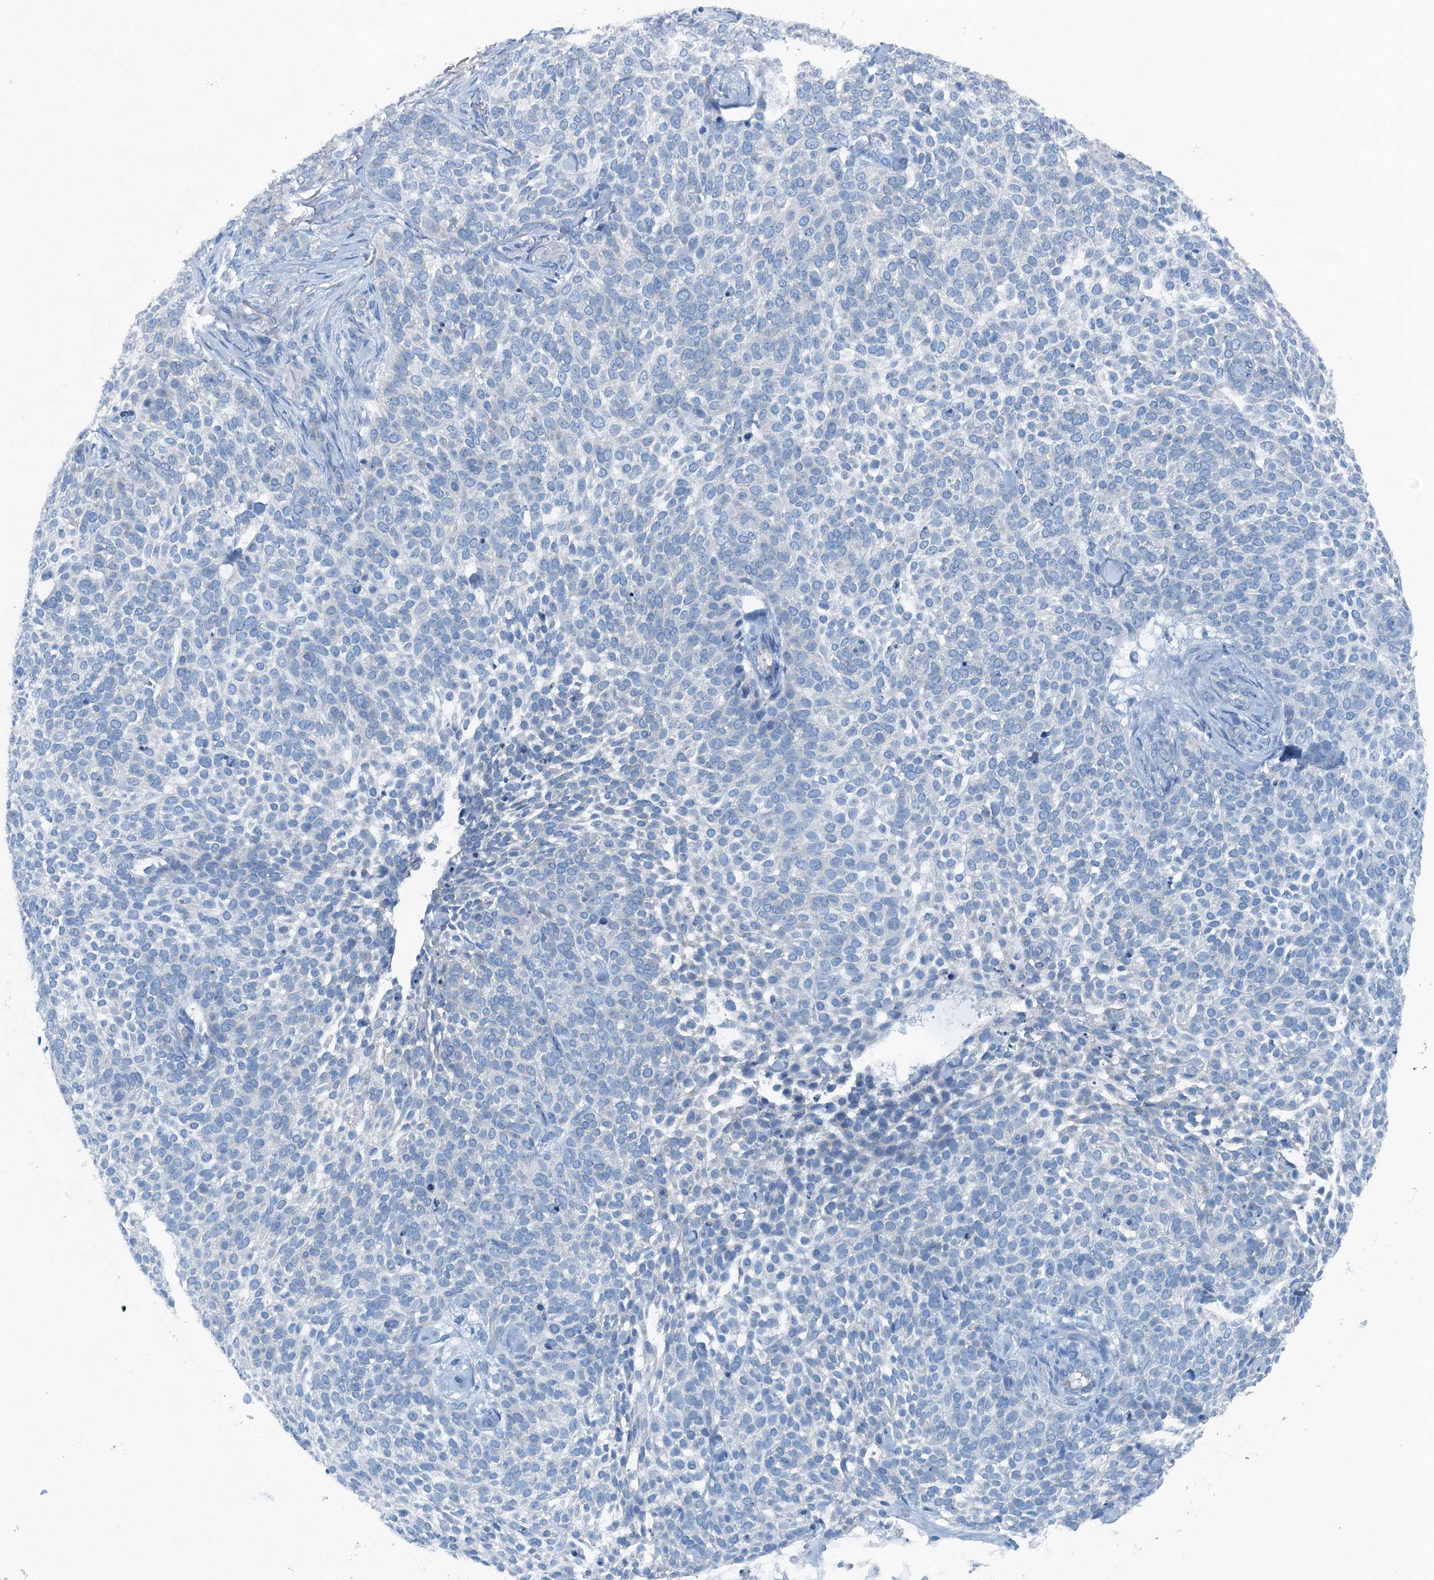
{"staining": {"intensity": "negative", "quantity": "none", "location": "none"}, "tissue": "skin cancer", "cell_type": "Tumor cells", "image_type": "cancer", "snomed": [{"axis": "morphology", "description": "Basal cell carcinoma"}, {"axis": "topography", "description": "Skin"}], "caption": "Tumor cells show no significant protein expression in basal cell carcinoma (skin).", "gene": "TMOD2", "patient": {"sex": "female", "age": 64}}